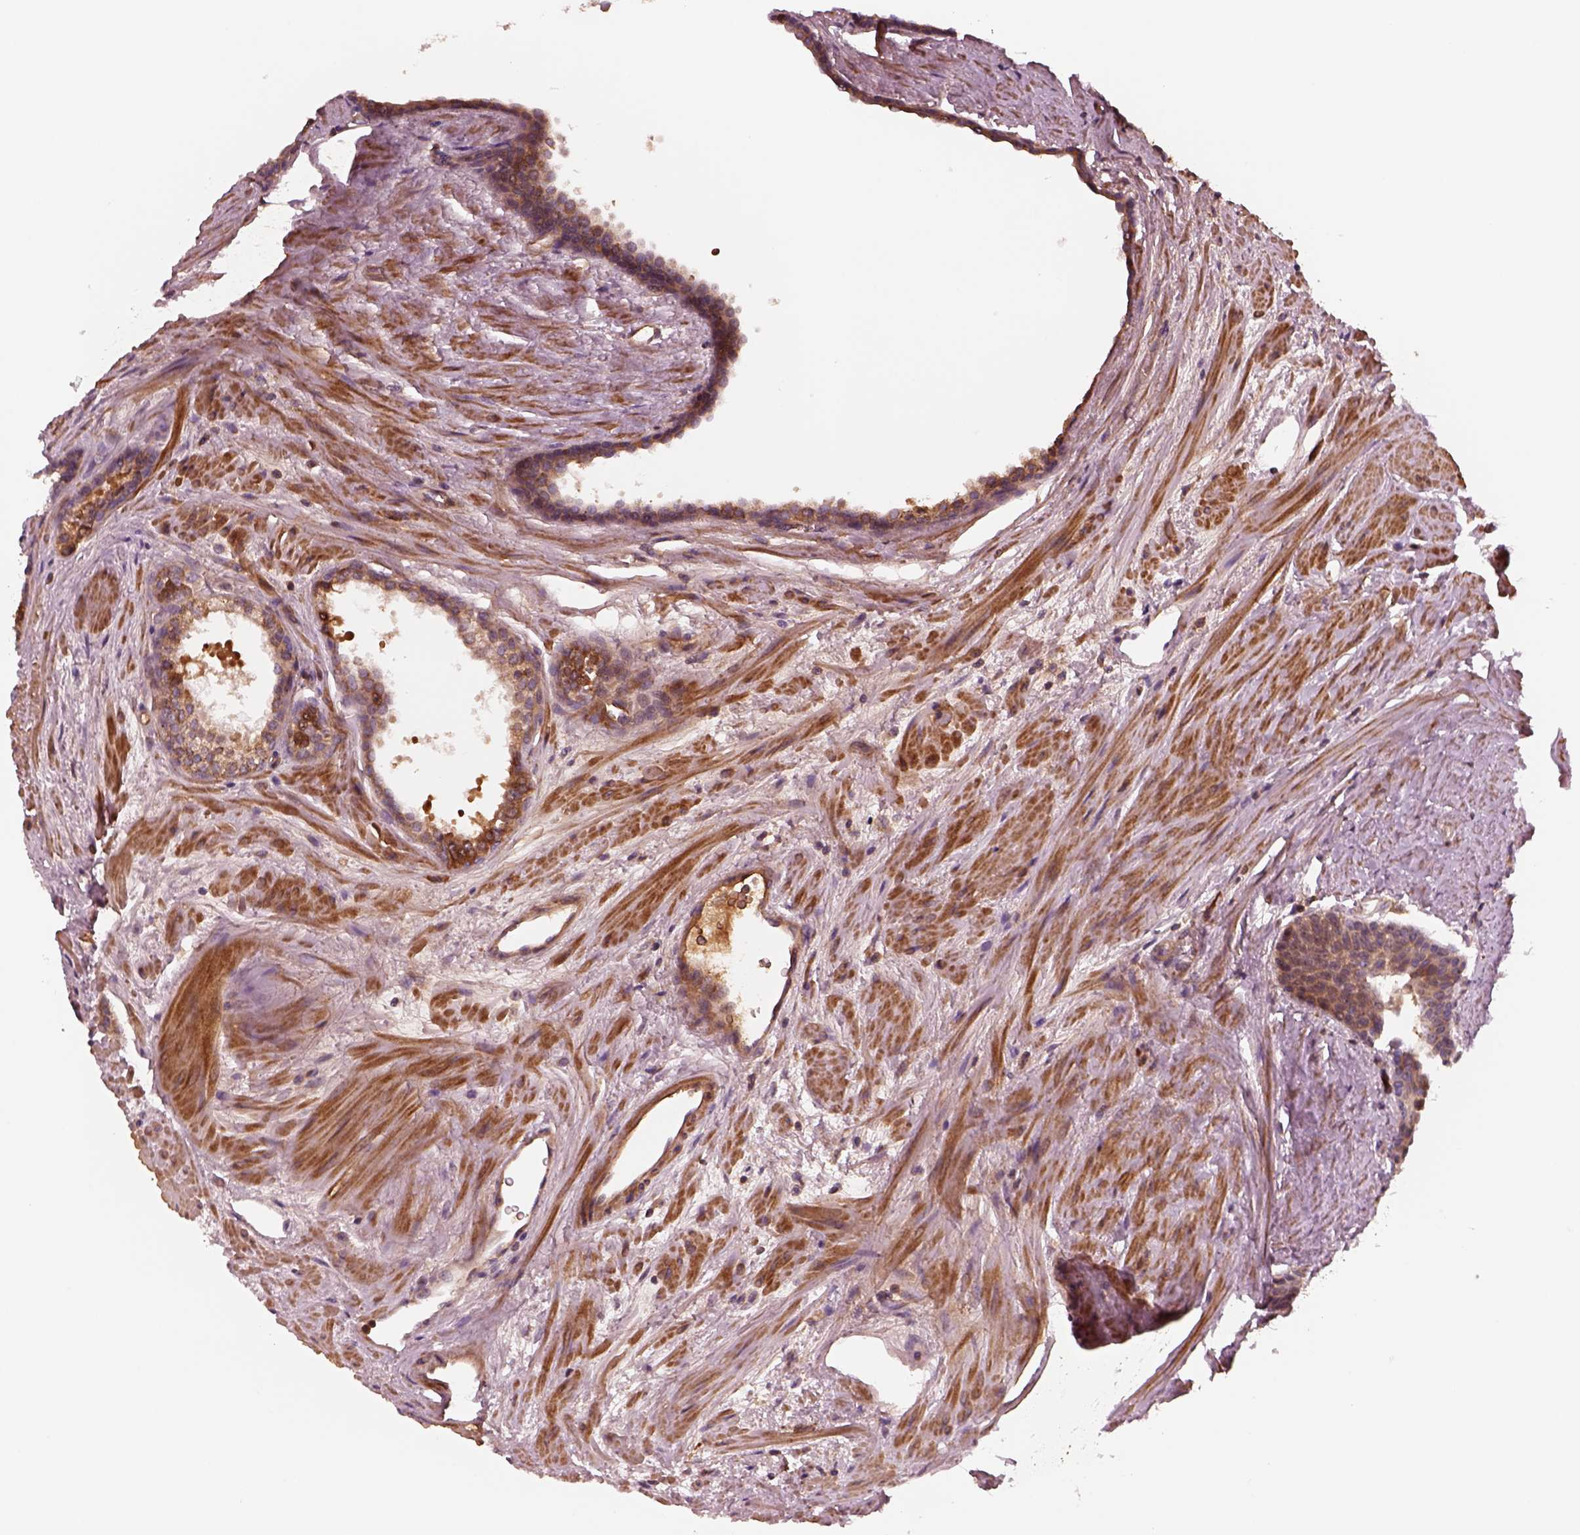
{"staining": {"intensity": "moderate", "quantity": "<25%", "location": "cytoplasmic/membranous"}, "tissue": "prostate cancer", "cell_type": "Tumor cells", "image_type": "cancer", "snomed": [{"axis": "morphology", "description": "Adenocarcinoma, Low grade"}, {"axis": "topography", "description": "Prostate"}], "caption": "Tumor cells demonstrate low levels of moderate cytoplasmic/membranous staining in about <25% of cells in human prostate low-grade adenocarcinoma.", "gene": "ASCC2", "patient": {"sex": "male", "age": 56}}